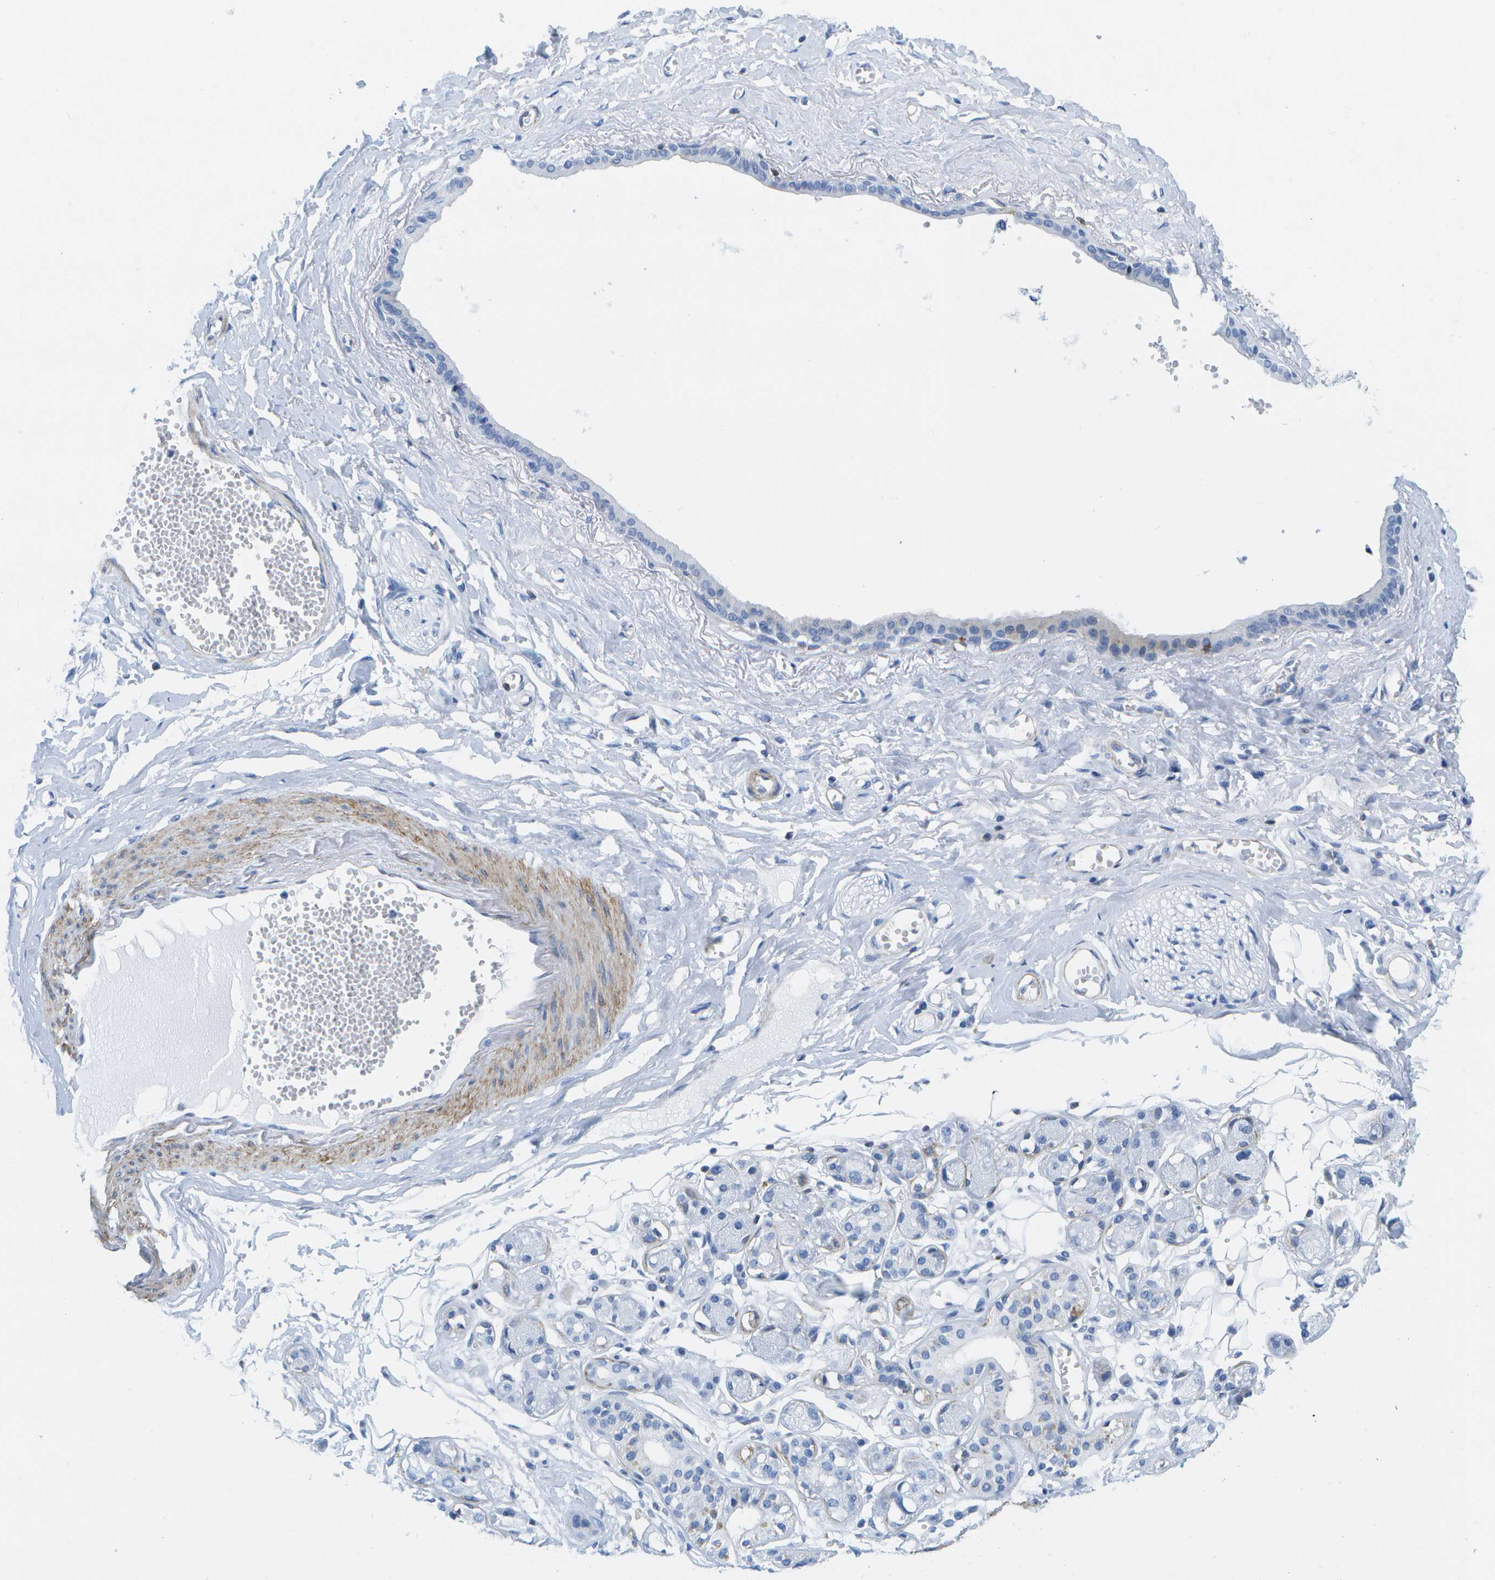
{"staining": {"intensity": "negative", "quantity": "none", "location": "none"}, "tissue": "adipose tissue", "cell_type": "Adipocytes", "image_type": "normal", "snomed": [{"axis": "morphology", "description": "Normal tissue, NOS"}, {"axis": "morphology", "description": "Inflammation, NOS"}, {"axis": "topography", "description": "Salivary gland"}, {"axis": "topography", "description": "Peripheral nerve tissue"}], "caption": "This micrograph is of normal adipose tissue stained with immunohistochemistry (IHC) to label a protein in brown with the nuclei are counter-stained blue. There is no expression in adipocytes.", "gene": "ADGRG6", "patient": {"sex": "female", "age": 75}}